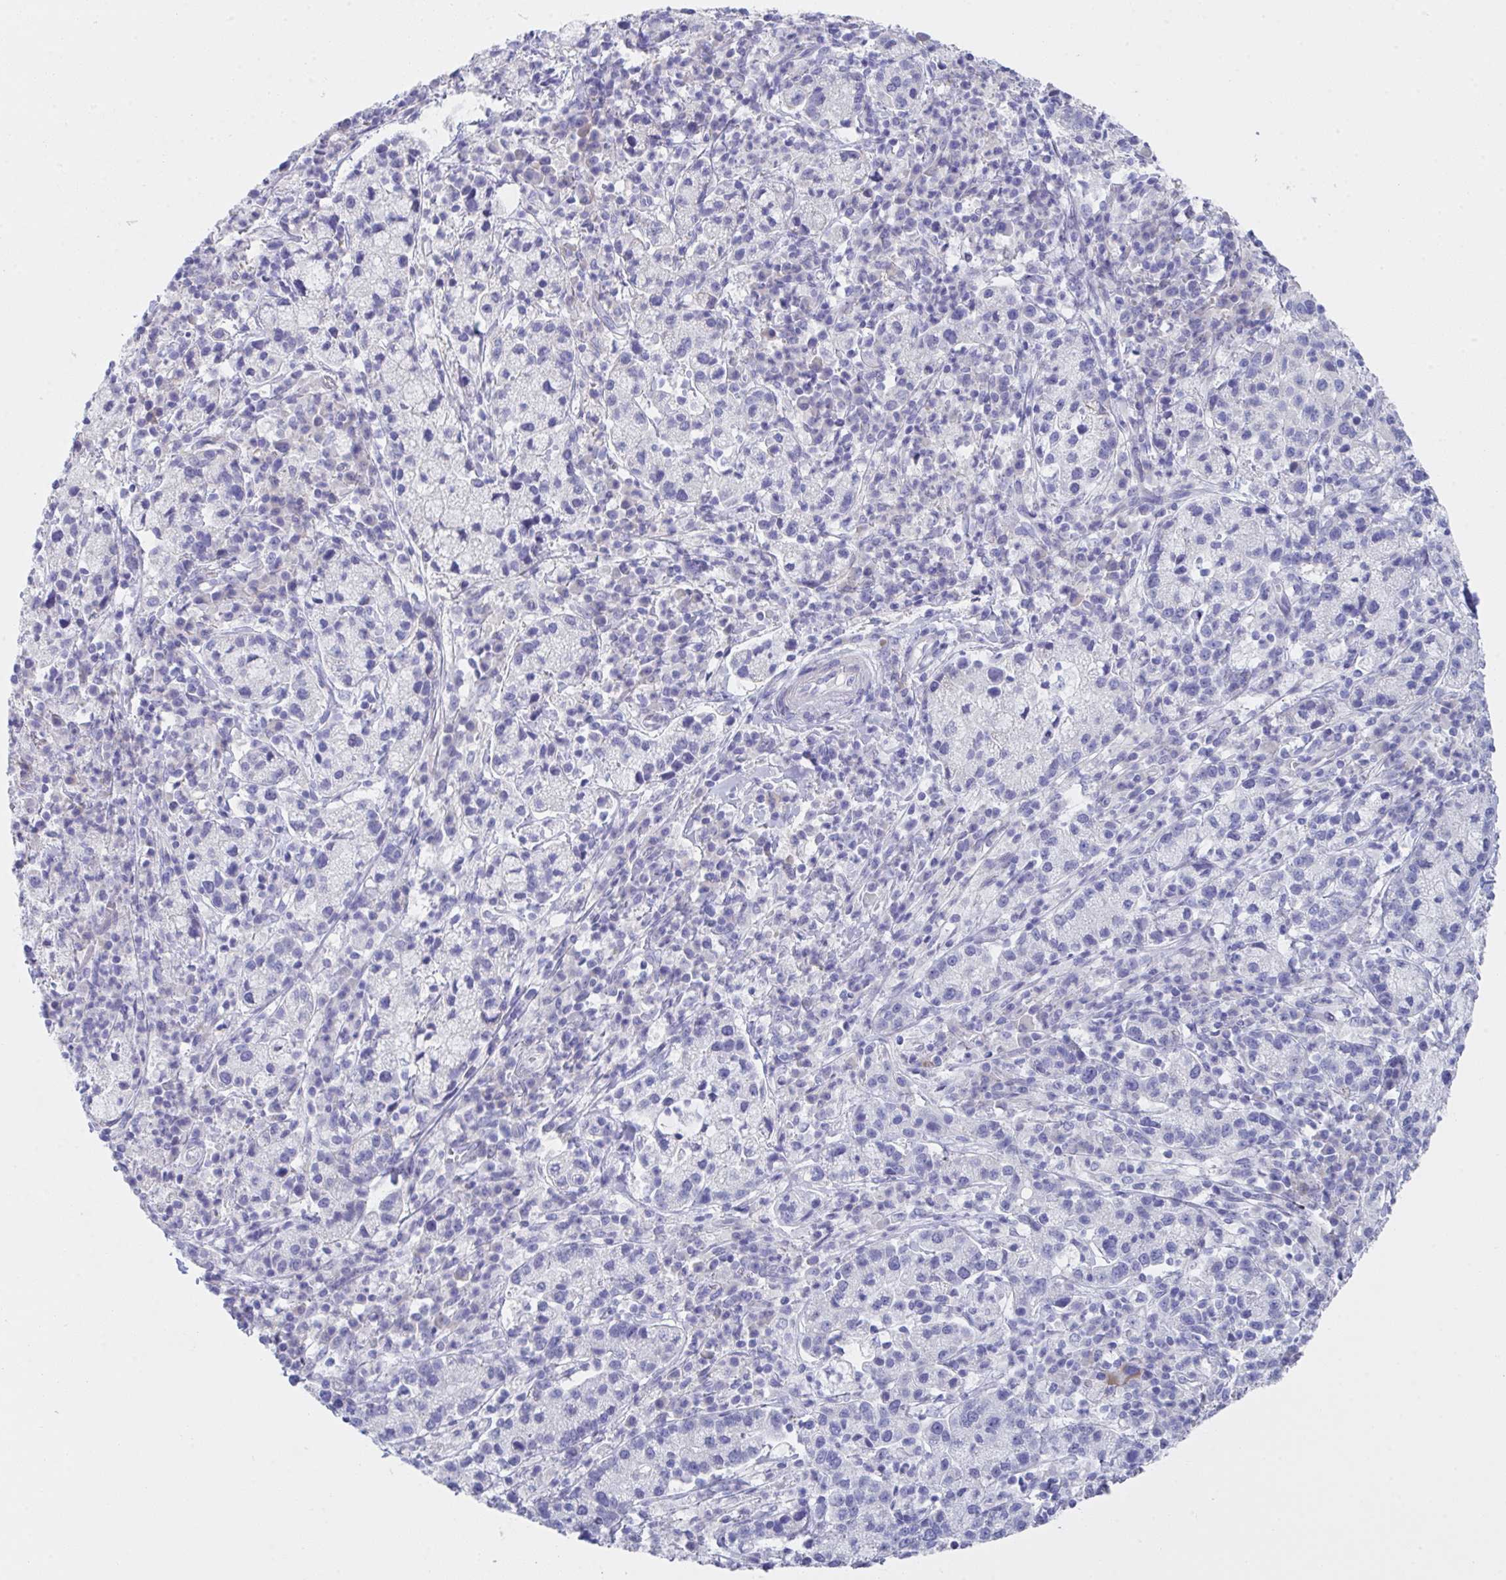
{"staining": {"intensity": "negative", "quantity": "none", "location": "none"}, "tissue": "cervical cancer", "cell_type": "Tumor cells", "image_type": "cancer", "snomed": [{"axis": "morphology", "description": "Normal tissue, NOS"}, {"axis": "morphology", "description": "Adenocarcinoma, NOS"}, {"axis": "topography", "description": "Cervix"}], "caption": "IHC micrograph of neoplastic tissue: human cervical cancer stained with DAB (3,3'-diaminobenzidine) demonstrates no significant protein staining in tumor cells.", "gene": "FBXO47", "patient": {"sex": "female", "age": 44}}